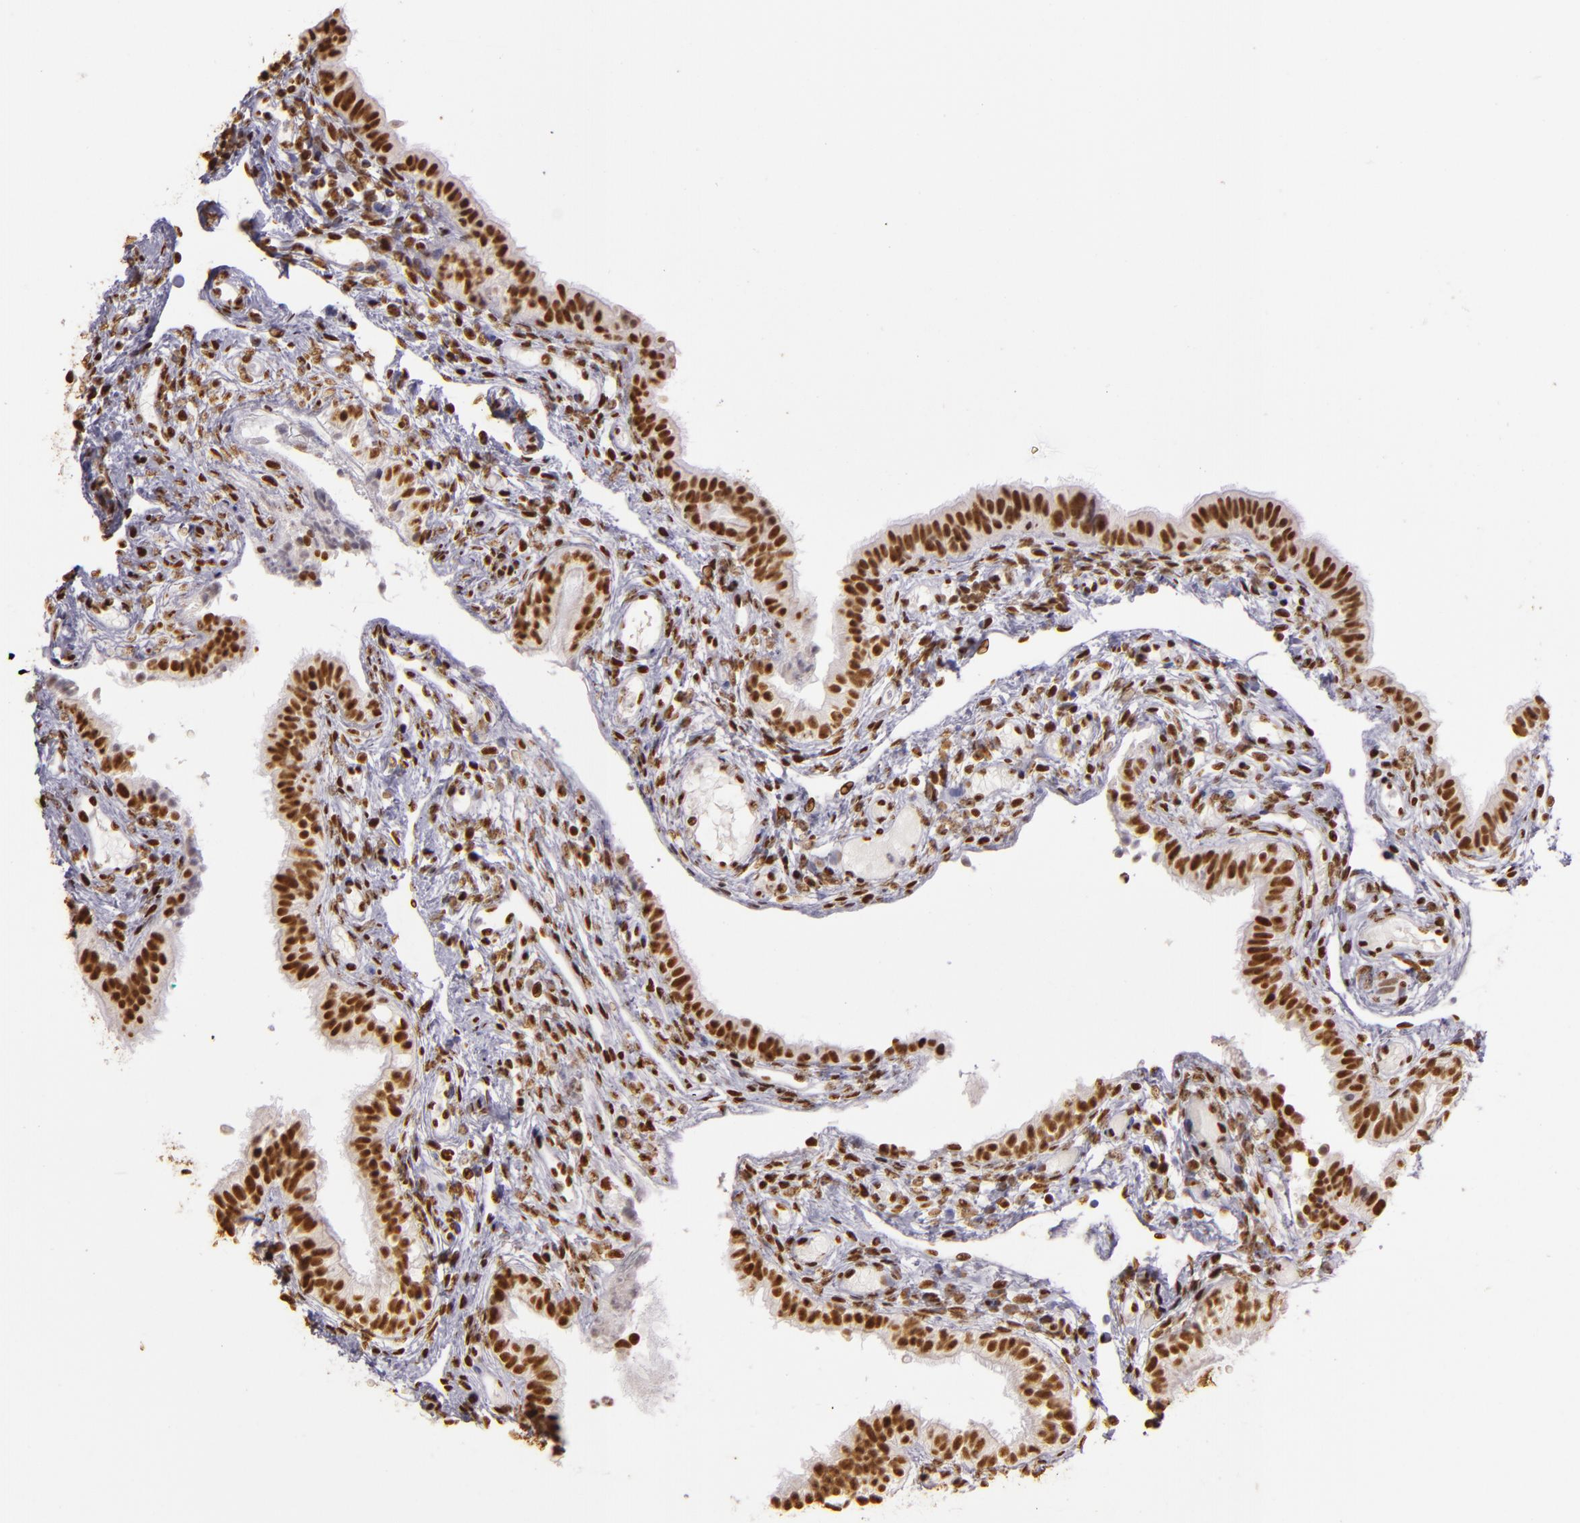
{"staining": {"intensity": "moderate", "quantity": ">75%", "location": "nuclear"}, "tissue": "fallopian tube", "cell_type": "Glandular cells", "image_type": "normal", "snomed": [{"axis": "morphology", "description": "Normal tissue, NOS"}, {"axis": "morphology", "description": "Dermoid, NOS"}, {"axis": "topography", "description": "Fallopian tube"}], "caption": "Immunohistochemistry (IHC) of unremarkable fallopian tube demonstrates medium levels of moderate nuclear expression in about >75% of glandular cells.", "gene": "PAPOLA", "patient": {"sex": "female", "age": 33}}